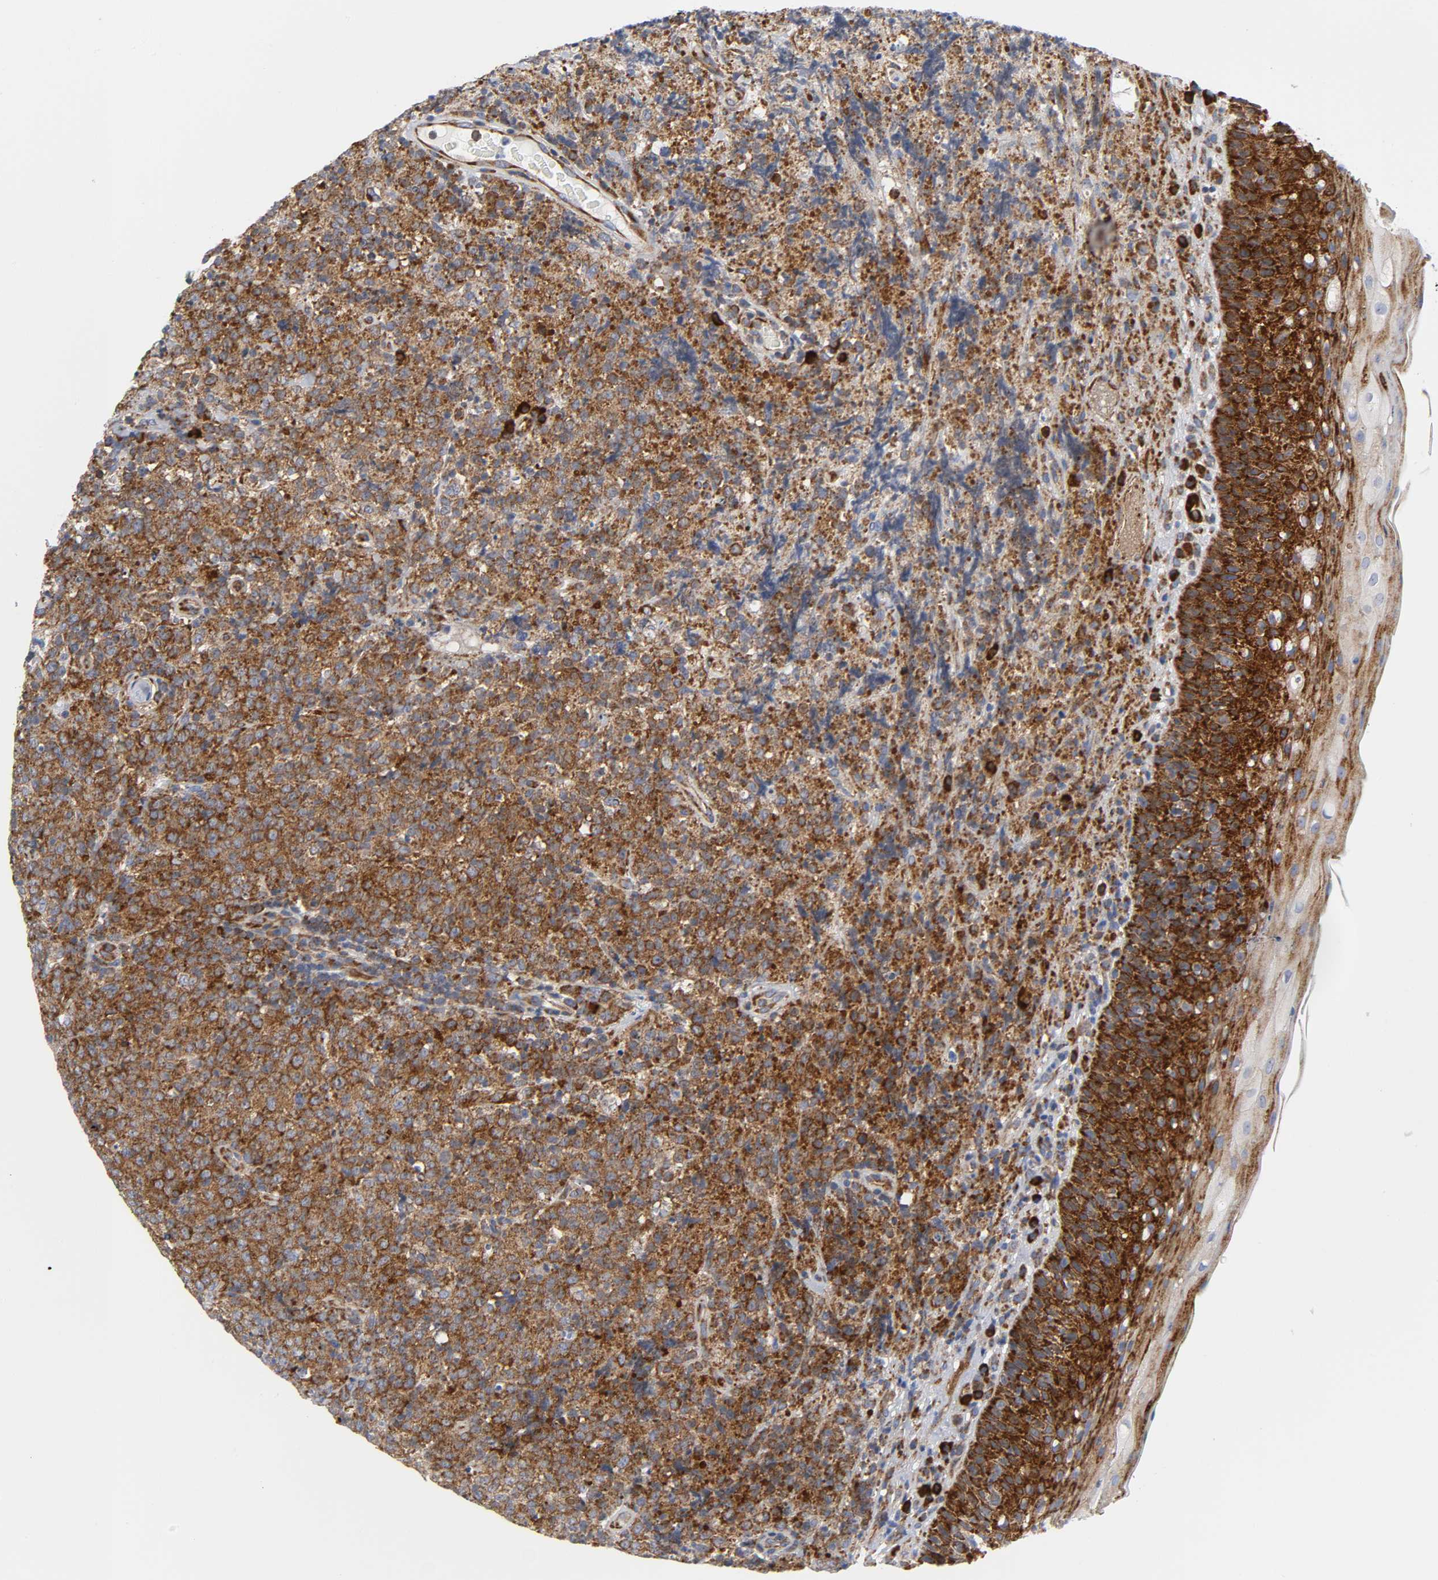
{"staining": {"intensity": "strong", "quantity": ">75%", "location": "cytoplasmic/membranous"}, "tissue": "lymphoma", "cell_type": "Tumor cells", "image_type": "cancer", "snomed": [{"axis": "morphology", "description": "Malignant lymphoma, non-Hodgkin's type, High grade"}, {"axis": "topography", "description": "Tonsil"}], "caption": "A micrograph showing strong cytoplasmic/membranous staining in approximately >75% of tumor cells in malignant lymphoma, non-Hodgkin's type (high-grade), as visualized by brown immunohistochemical staining.", "gene": "REL", "patient": {"sex": "female", "age": 36}}